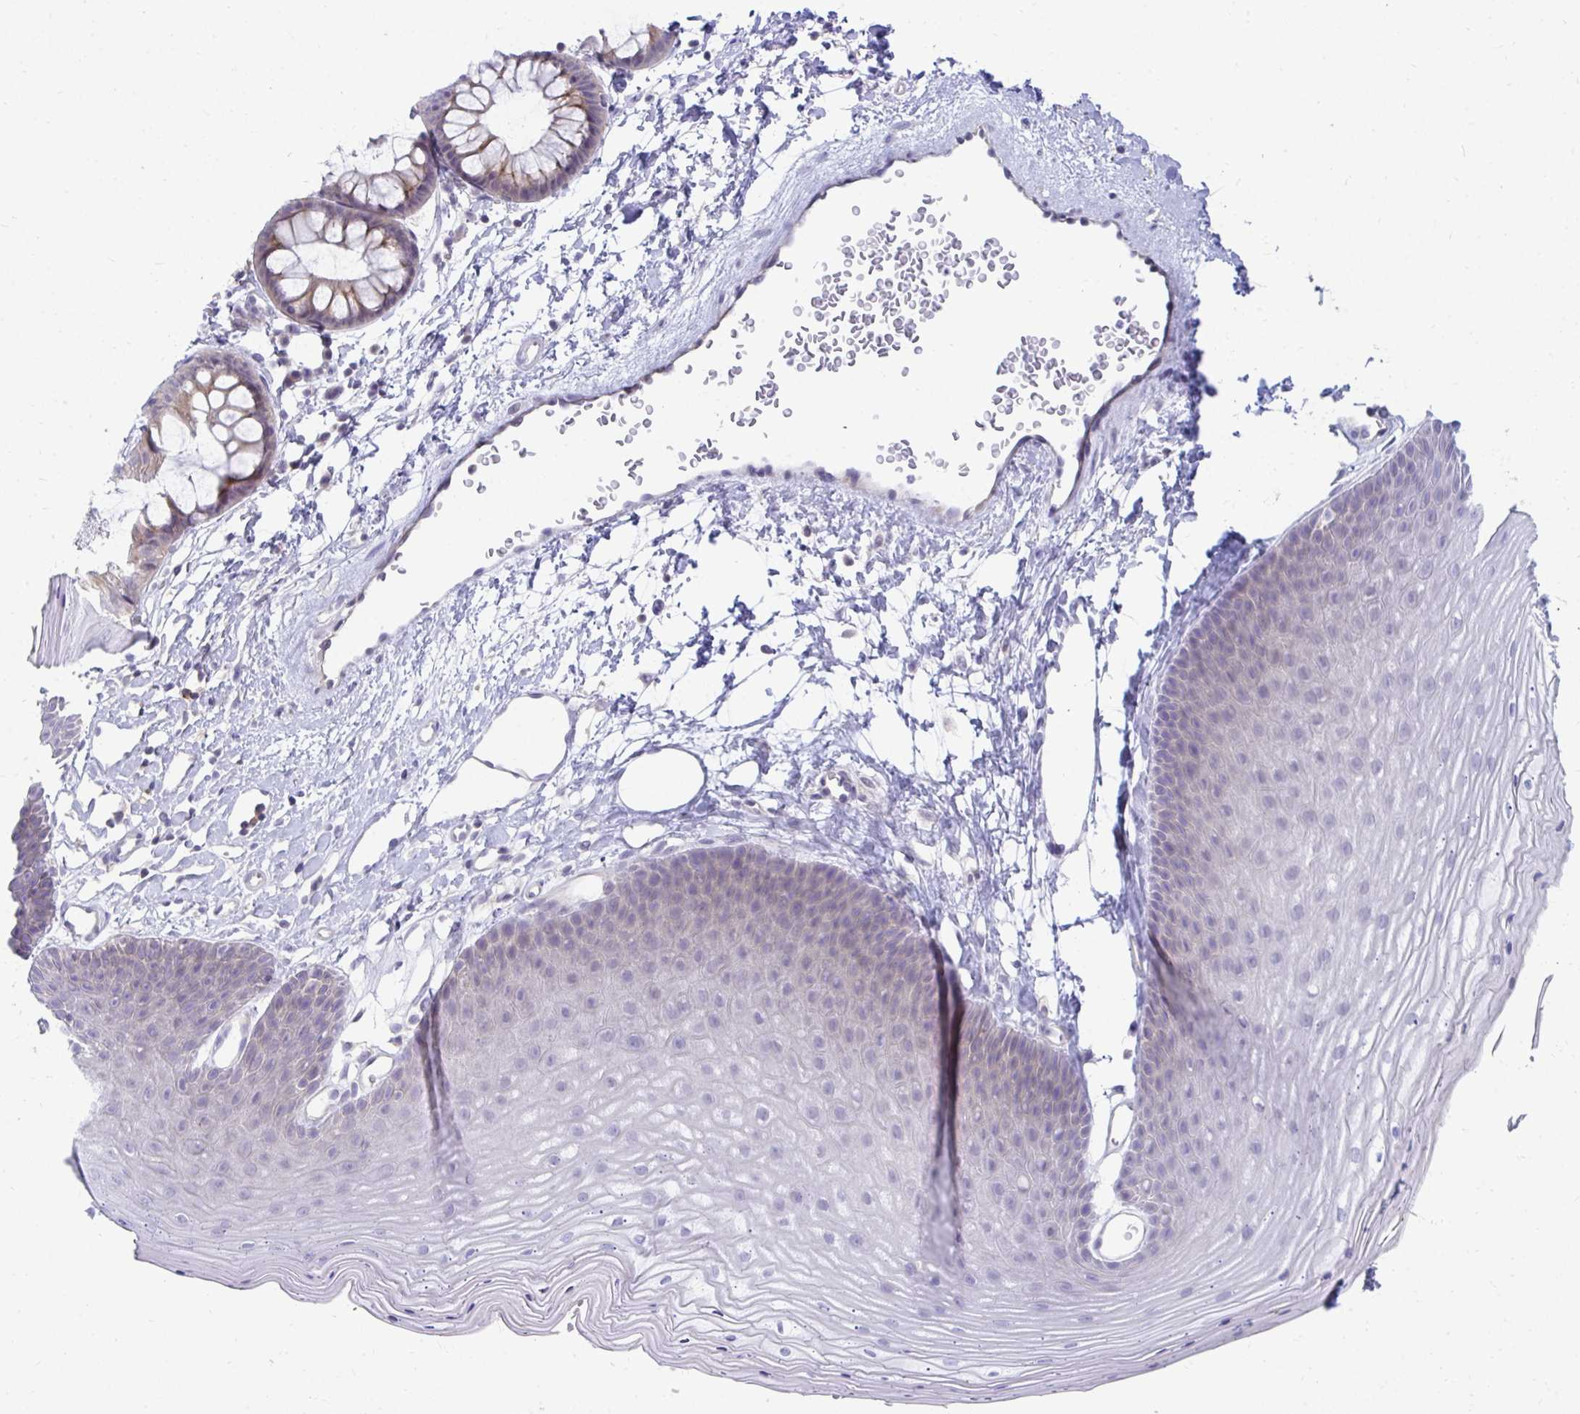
{"staining": {"intensity": "negative", "quantity": "none", "location": "none"}, "tissue": "skin", "cell_type": "Epidermal cells", "image_type": "normal", "snomed": [{"axis": "morphology", "description": "Normal tissue, NOS"}, {"axis": "topography", "description": "Anal"}], "caption": "Protein analysis of benign skin demonstrates no significant expression in epidermal cells. (Immunohistochemistry (ihc), brightfield microscopy, high magnification).", "gene": "C19orf81", "patient": {"sex": "male", "age": 53}}